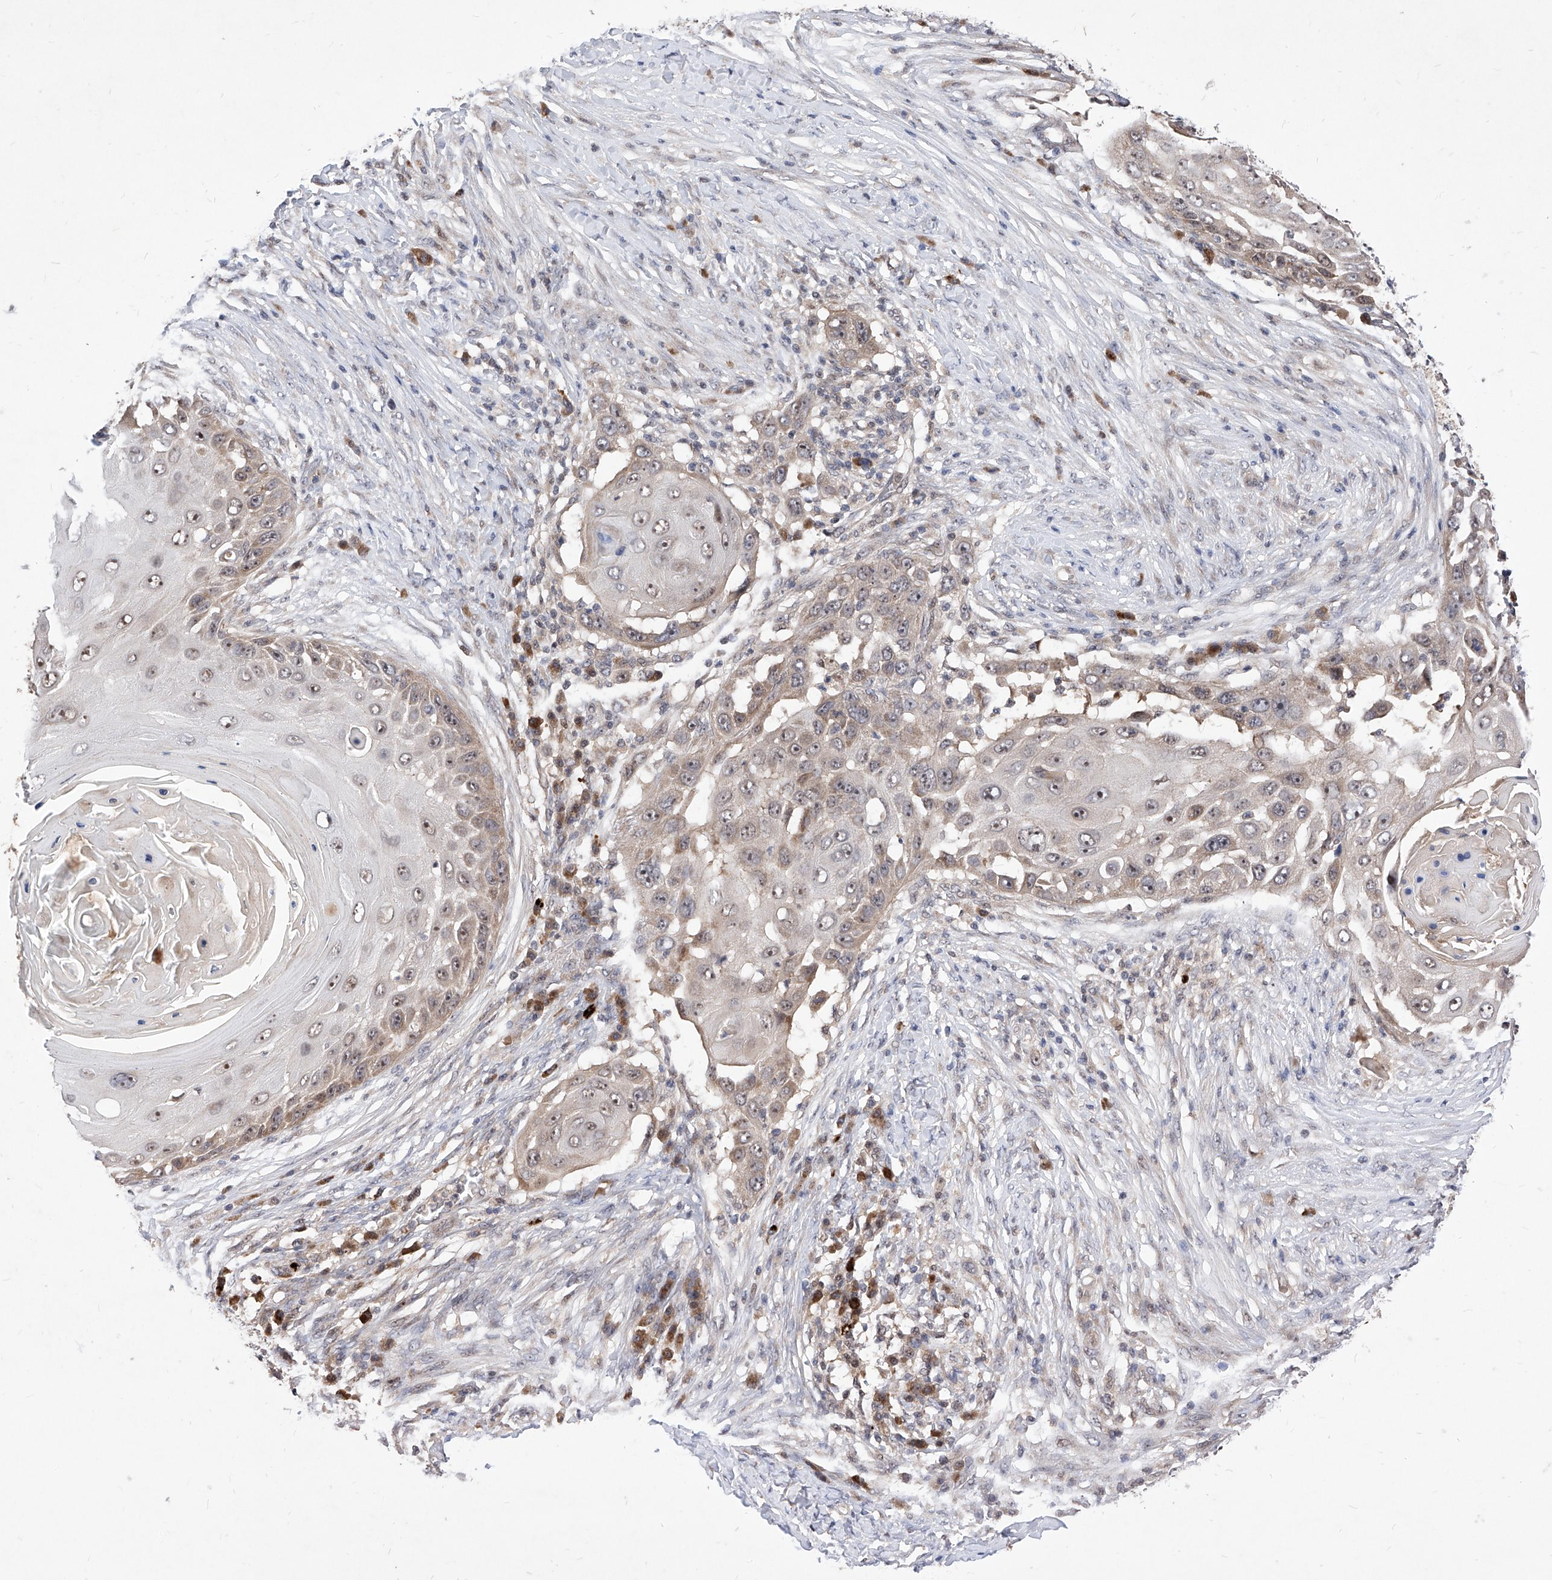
{"staining": {"intensity": "moderate", "quantity": ">75%", "location": "cytoplasmic/membranous,nuclear"}, "tissue": "skin cancer", "cell_type": "Tumor cells", "image_type": "cancer", "snomed": [{"axis": "morphology", "description": "Squamous cell carcinoma, NOS"}, {"axis": "topography", "description": "Skin"}], "caption": "Human skin cancer stained with a brown dye demonstrates moderate cytoplasmic/membranous and nuclear positive positivity in about >75% of tumor cells.", "gene": "LGR4", "patient": {"sex": "female", "age": 44}}